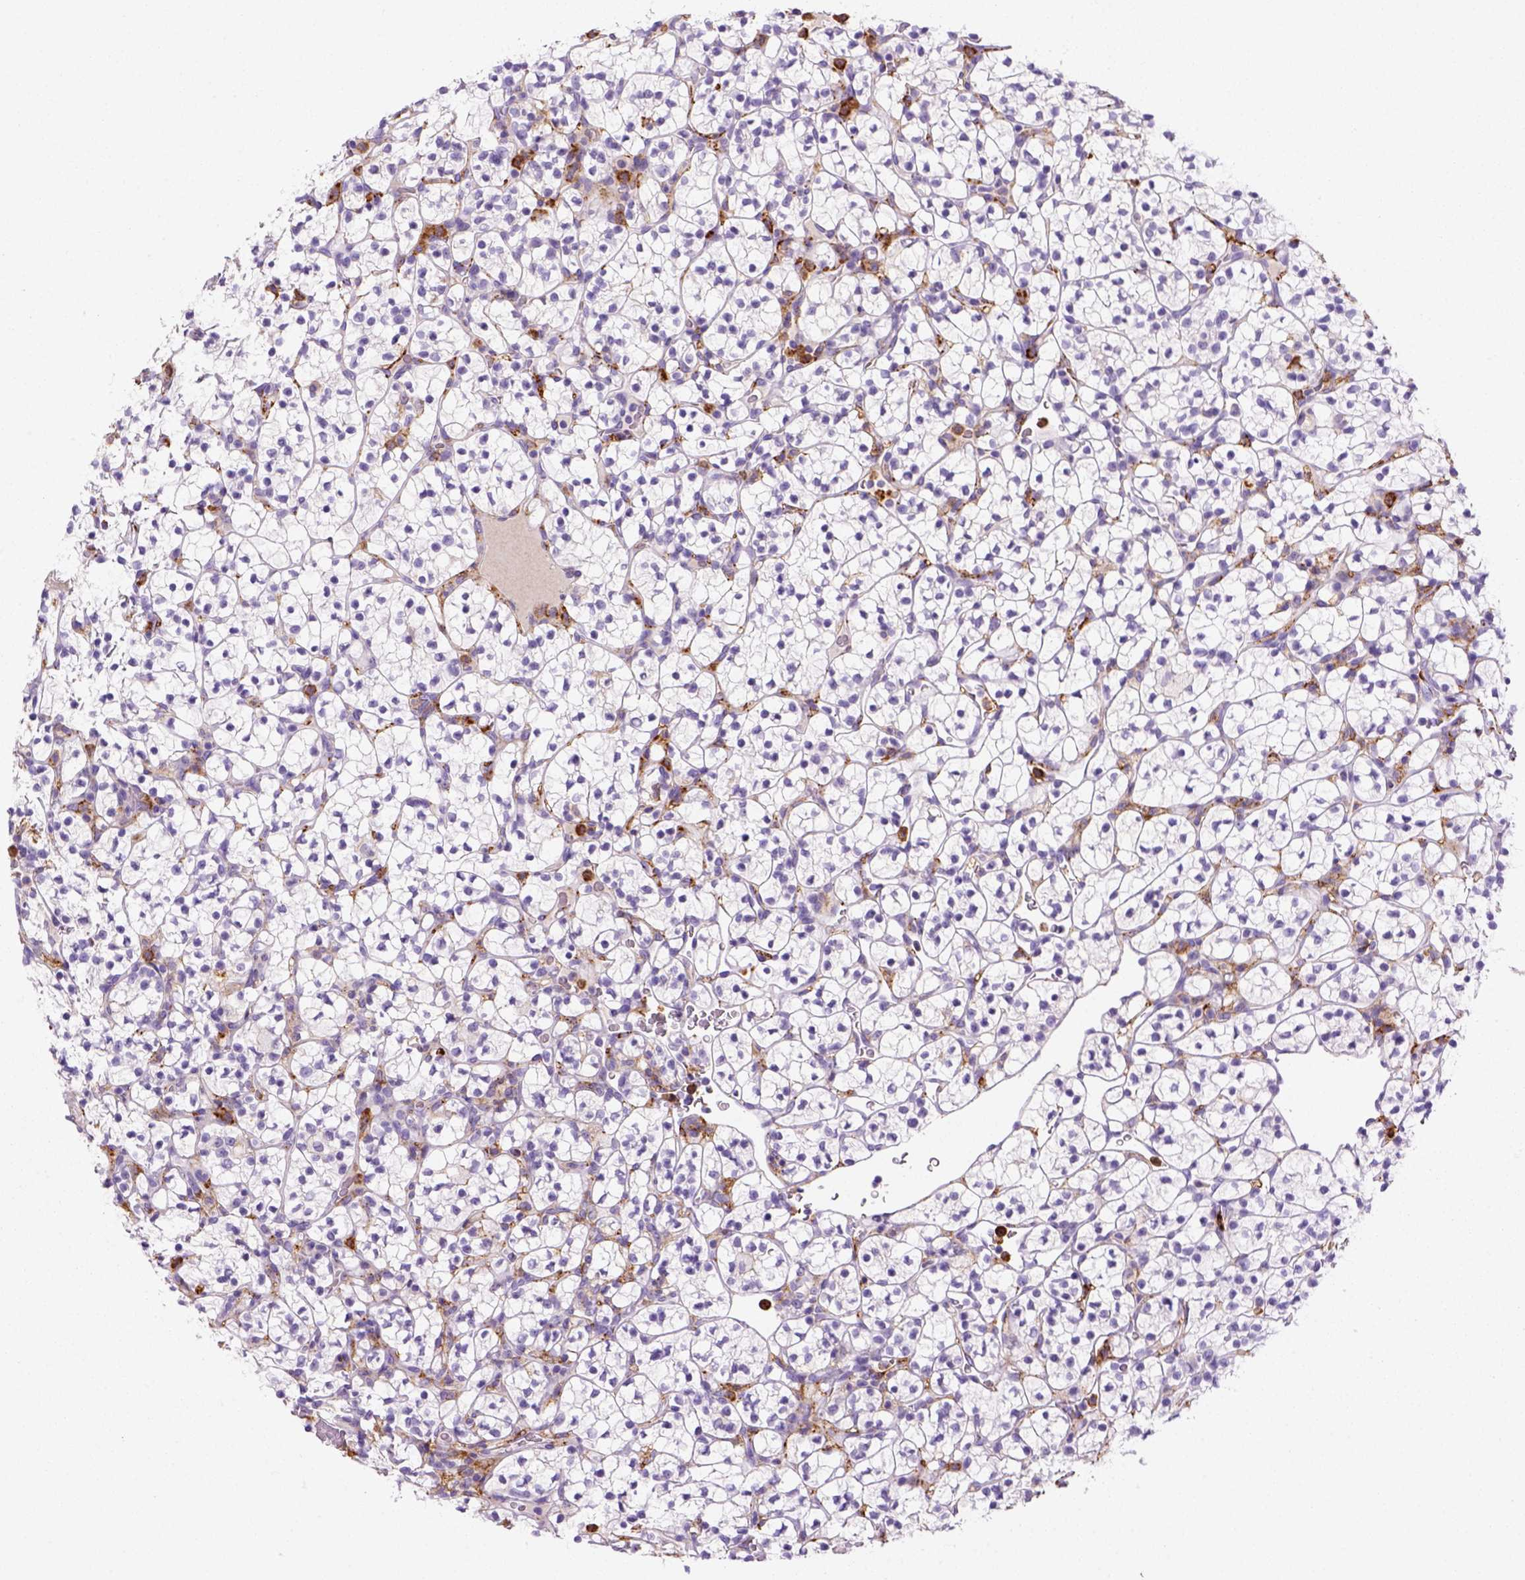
{"staining": {"intensity": "negative", "quantity": "none", "location": "none"}, "tissue": "renal cancer", "cell_type": "Tumor cells", "image_type": "cancer", "snomed": [{"axis": "morphology", "description": "Adenocarcinoma, NOS"}, {"axis": "topography", "description": "Kidney"}], "caption": "A histopathology image of human renal cancer is negative for staining in tumor cells.", "gene": "CD14", "patient": {"sex": "female", "age": 89}}